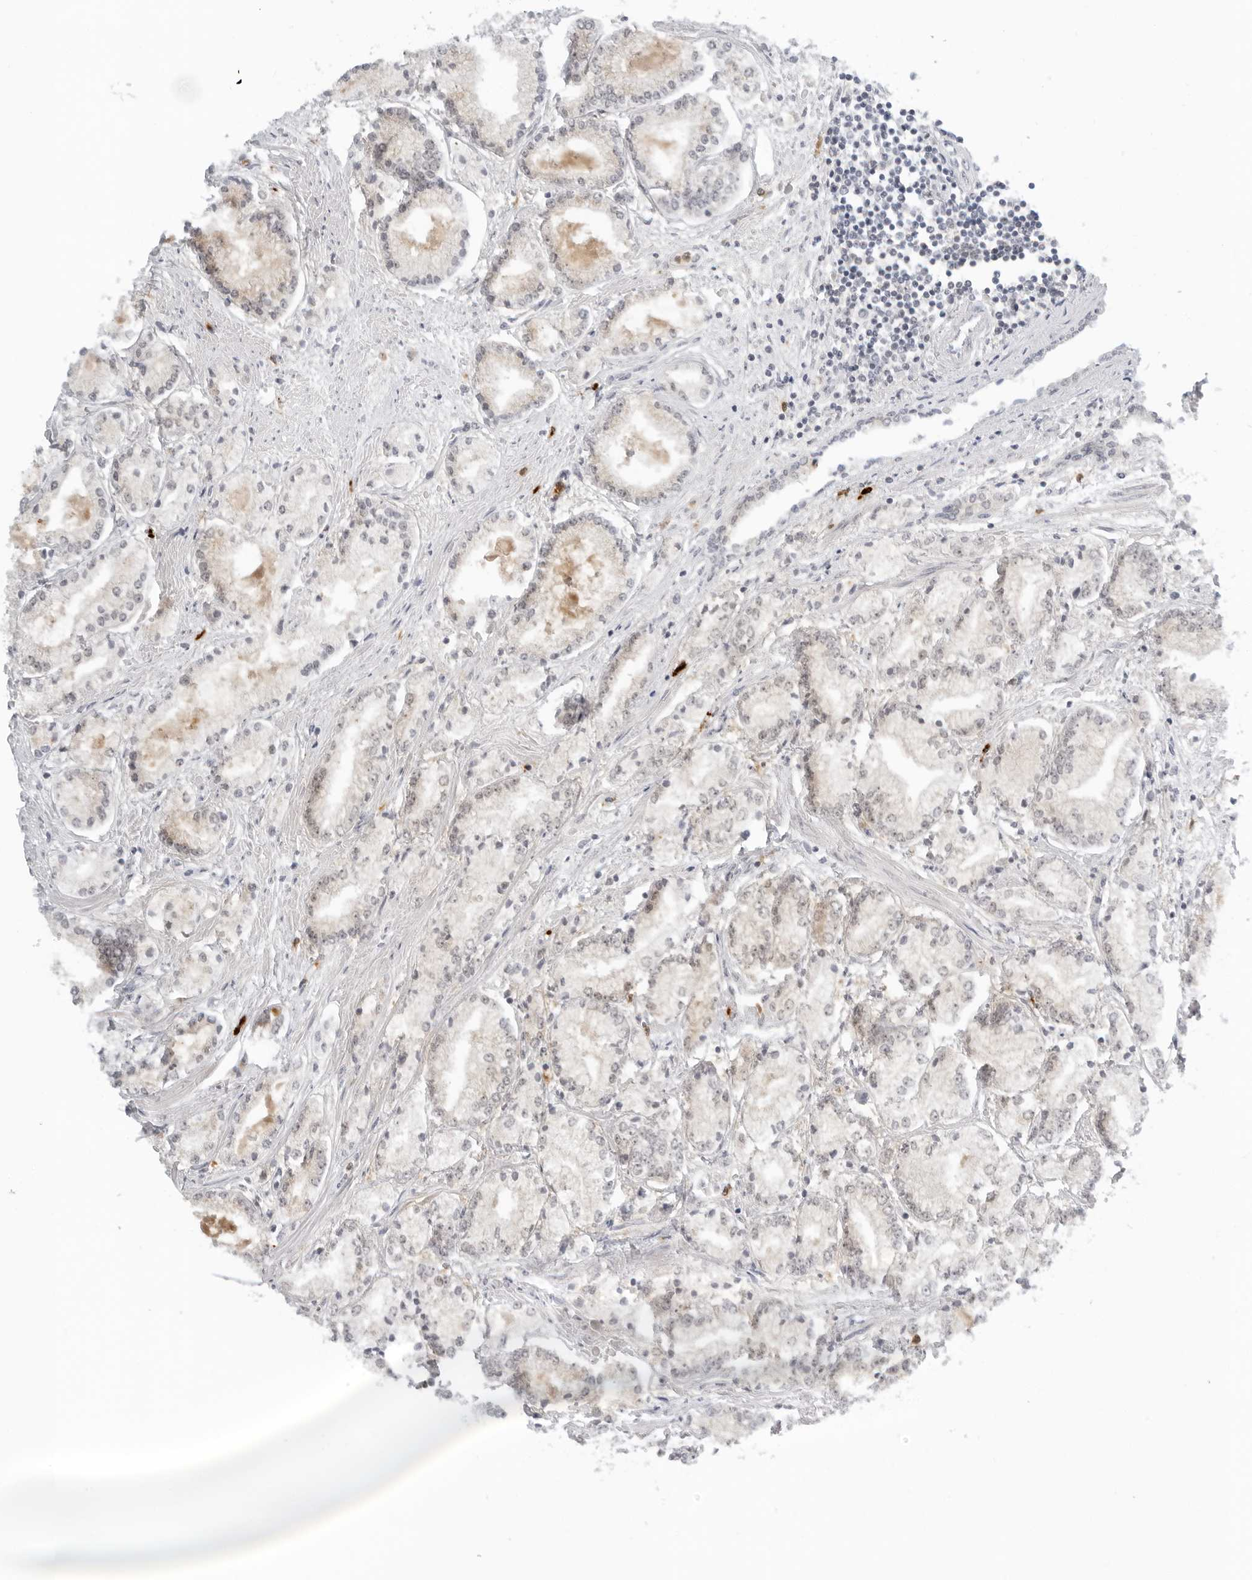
{"staining": {"intensity": "weak", "quantity": "<25%", "location": "nuclear"}, "tissue": "prostate cancer", "cell_type": "Tumor cells", "image_type": "cancer", "snomed": [{"axis": "morphology", "description": "Adenocarcinoma, Low grade"}, {"axis": "topography", "description": "Prostate"}], "caption": "A high-resolution image shows immunohistochemistry staining of adenocarcinoma (low-grade) (prostate), which demonstrates no significant expression in tumor cells.", "gene": "SUGCT", "patient": {"sex": "male", "age": 52}}